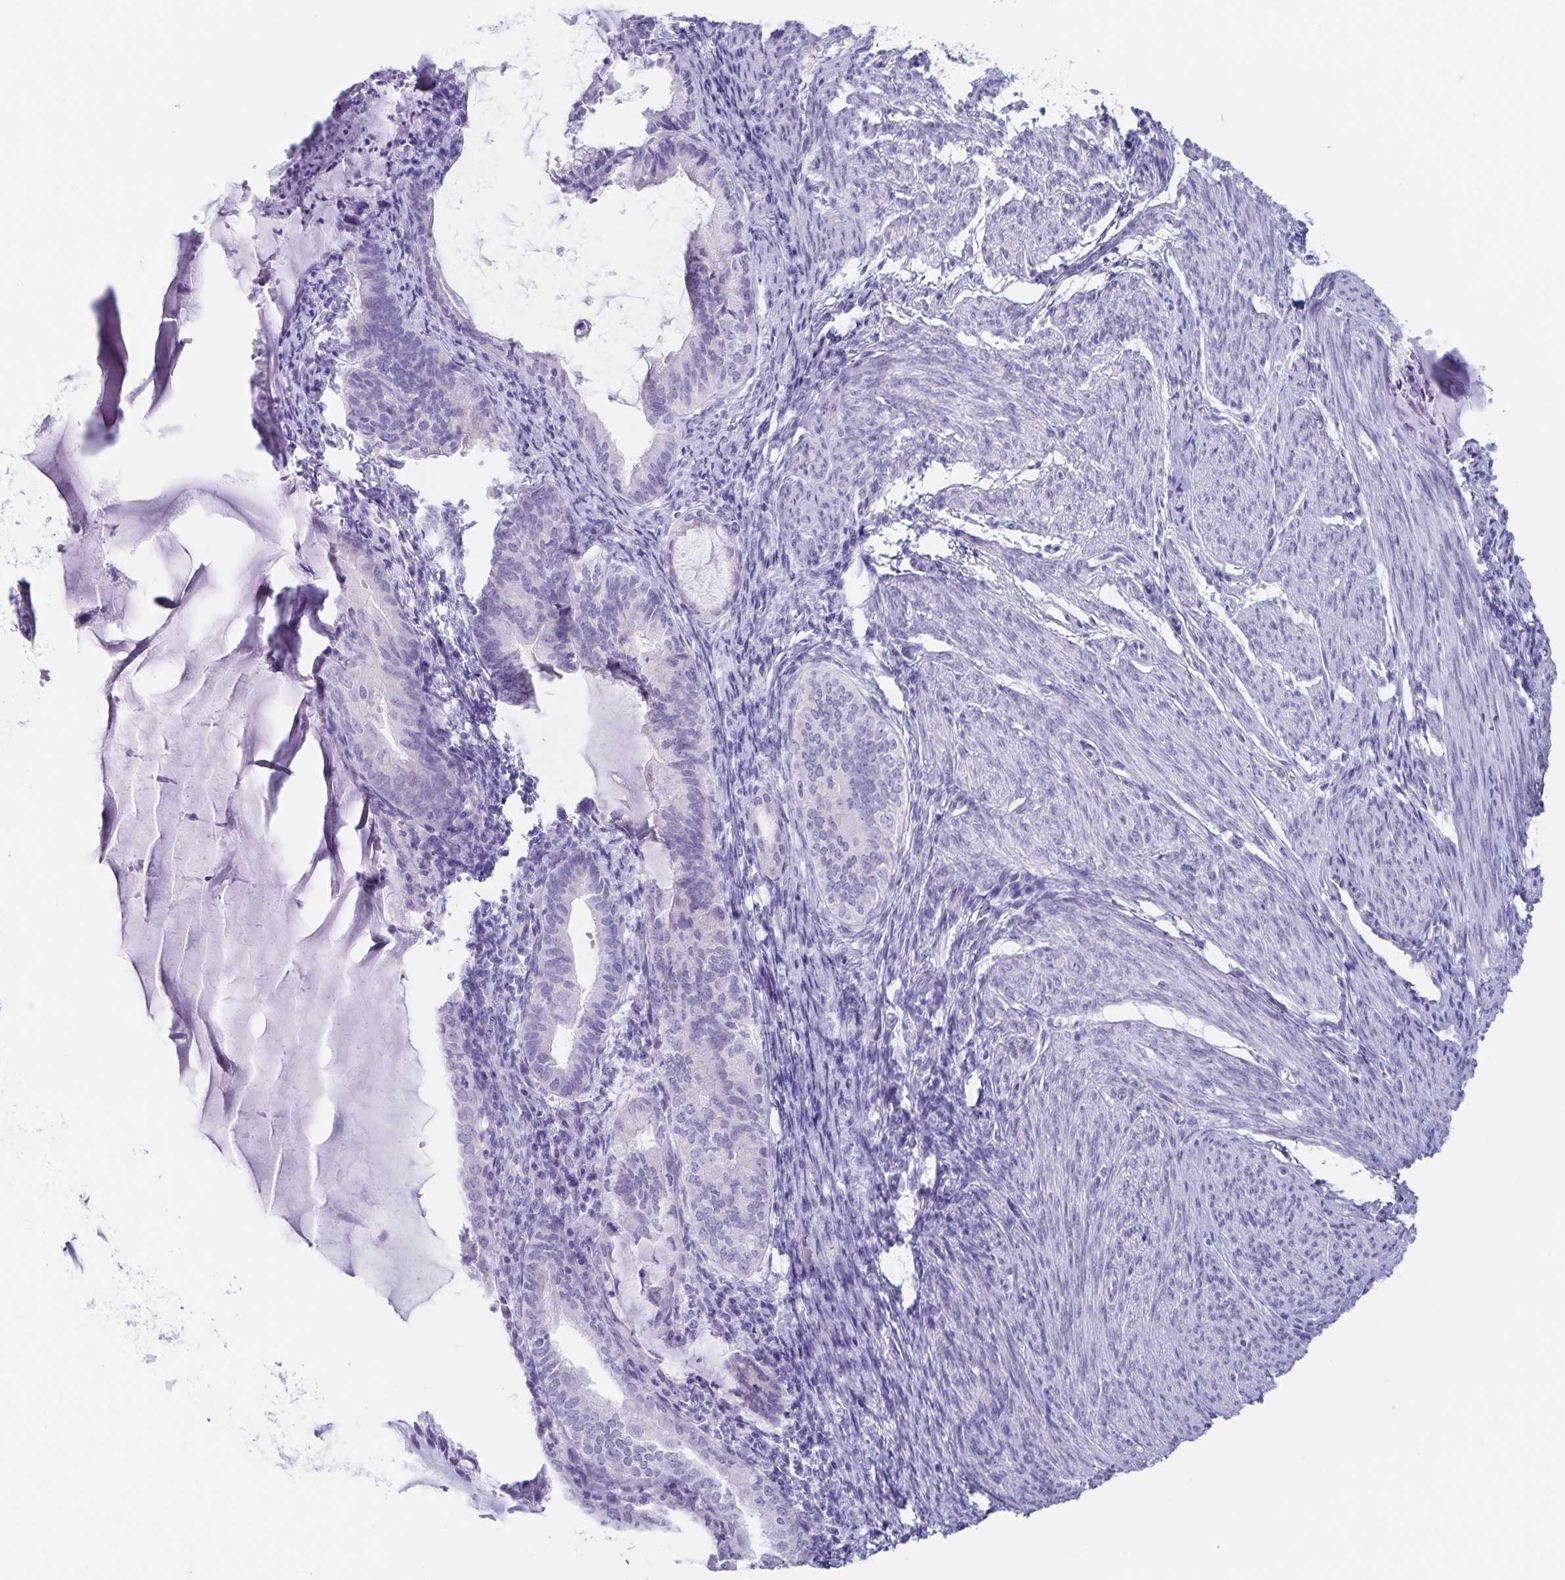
{"staining": {"intensity": "negative", "quantity": "none", "location": "none"}, "tissue": "endometrial cancer", "cell_type": "Tumor cells", "image_type": "cancer", "snomed": [{"axis": "morphology", "description": "Carcinoma, NOS"}, {"axis": "topography", "description": "Endometrium"}], "caption": "This is an IHC histopathology image of endometrial cancer (carcinoma). There is no positivity in tumor cells.", "gene": "AQP4", "patient": {"sex": "female", "age": 62}}